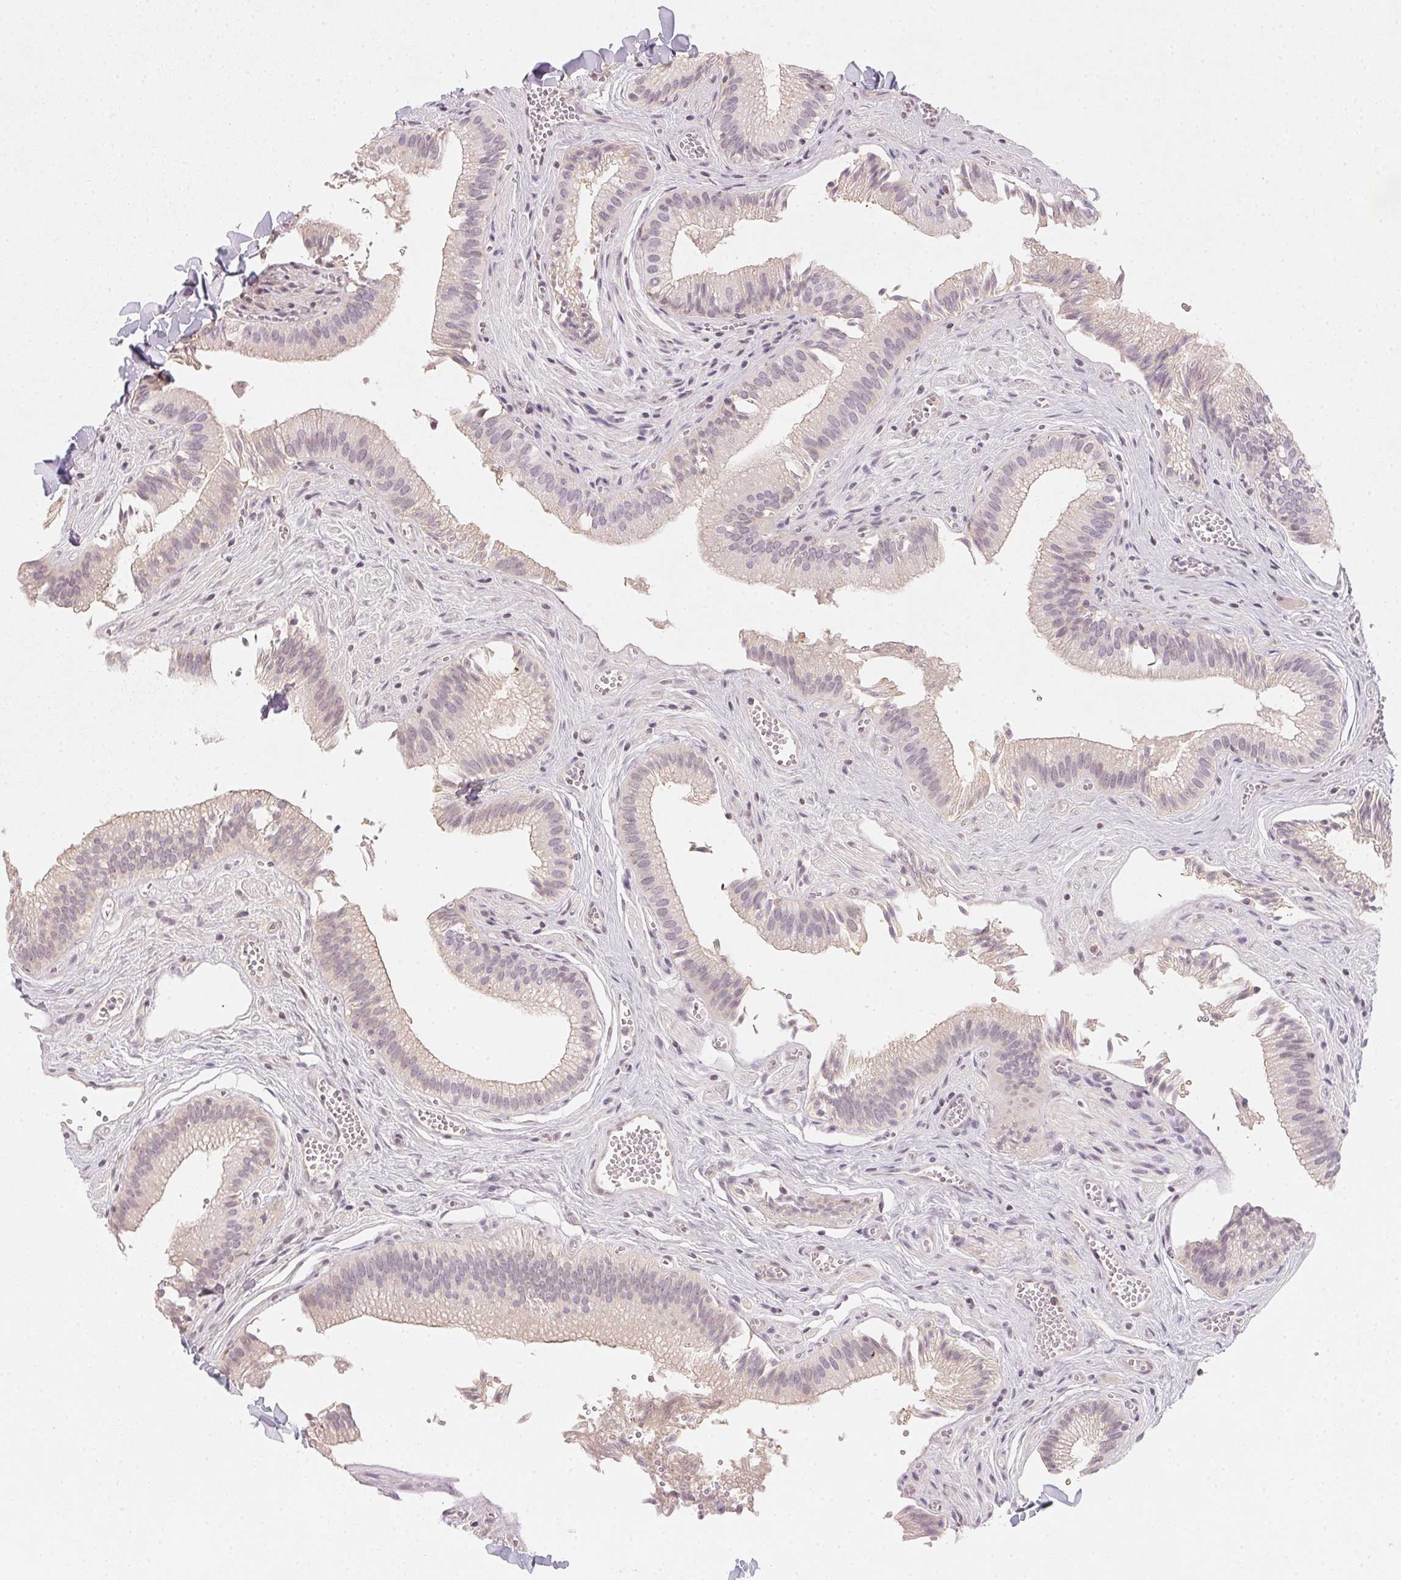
{"staining": {"intensity": "moderate", "quantity": "<25%", "location": "cytoplasmic/membranous"}, "tissue": "gallbladder", "cell_type": "Glandular cells", "image_type": "normal", "snomed": [{"axis": "morphology", "description": "Normal tissue, NOS"}, {"axis": "topography", "description": "Gallbladder"}, {"axis": "topography", "description": "Peripheral nerve tissue"}], "caption": "A low amount of moderate cytoplasmic/membranous expression is appreciated in approximately <25% of glandular cells in benign gallbladder.", "gene": "SLC6A18", "patient": {"sex": "male", "age": 17}}